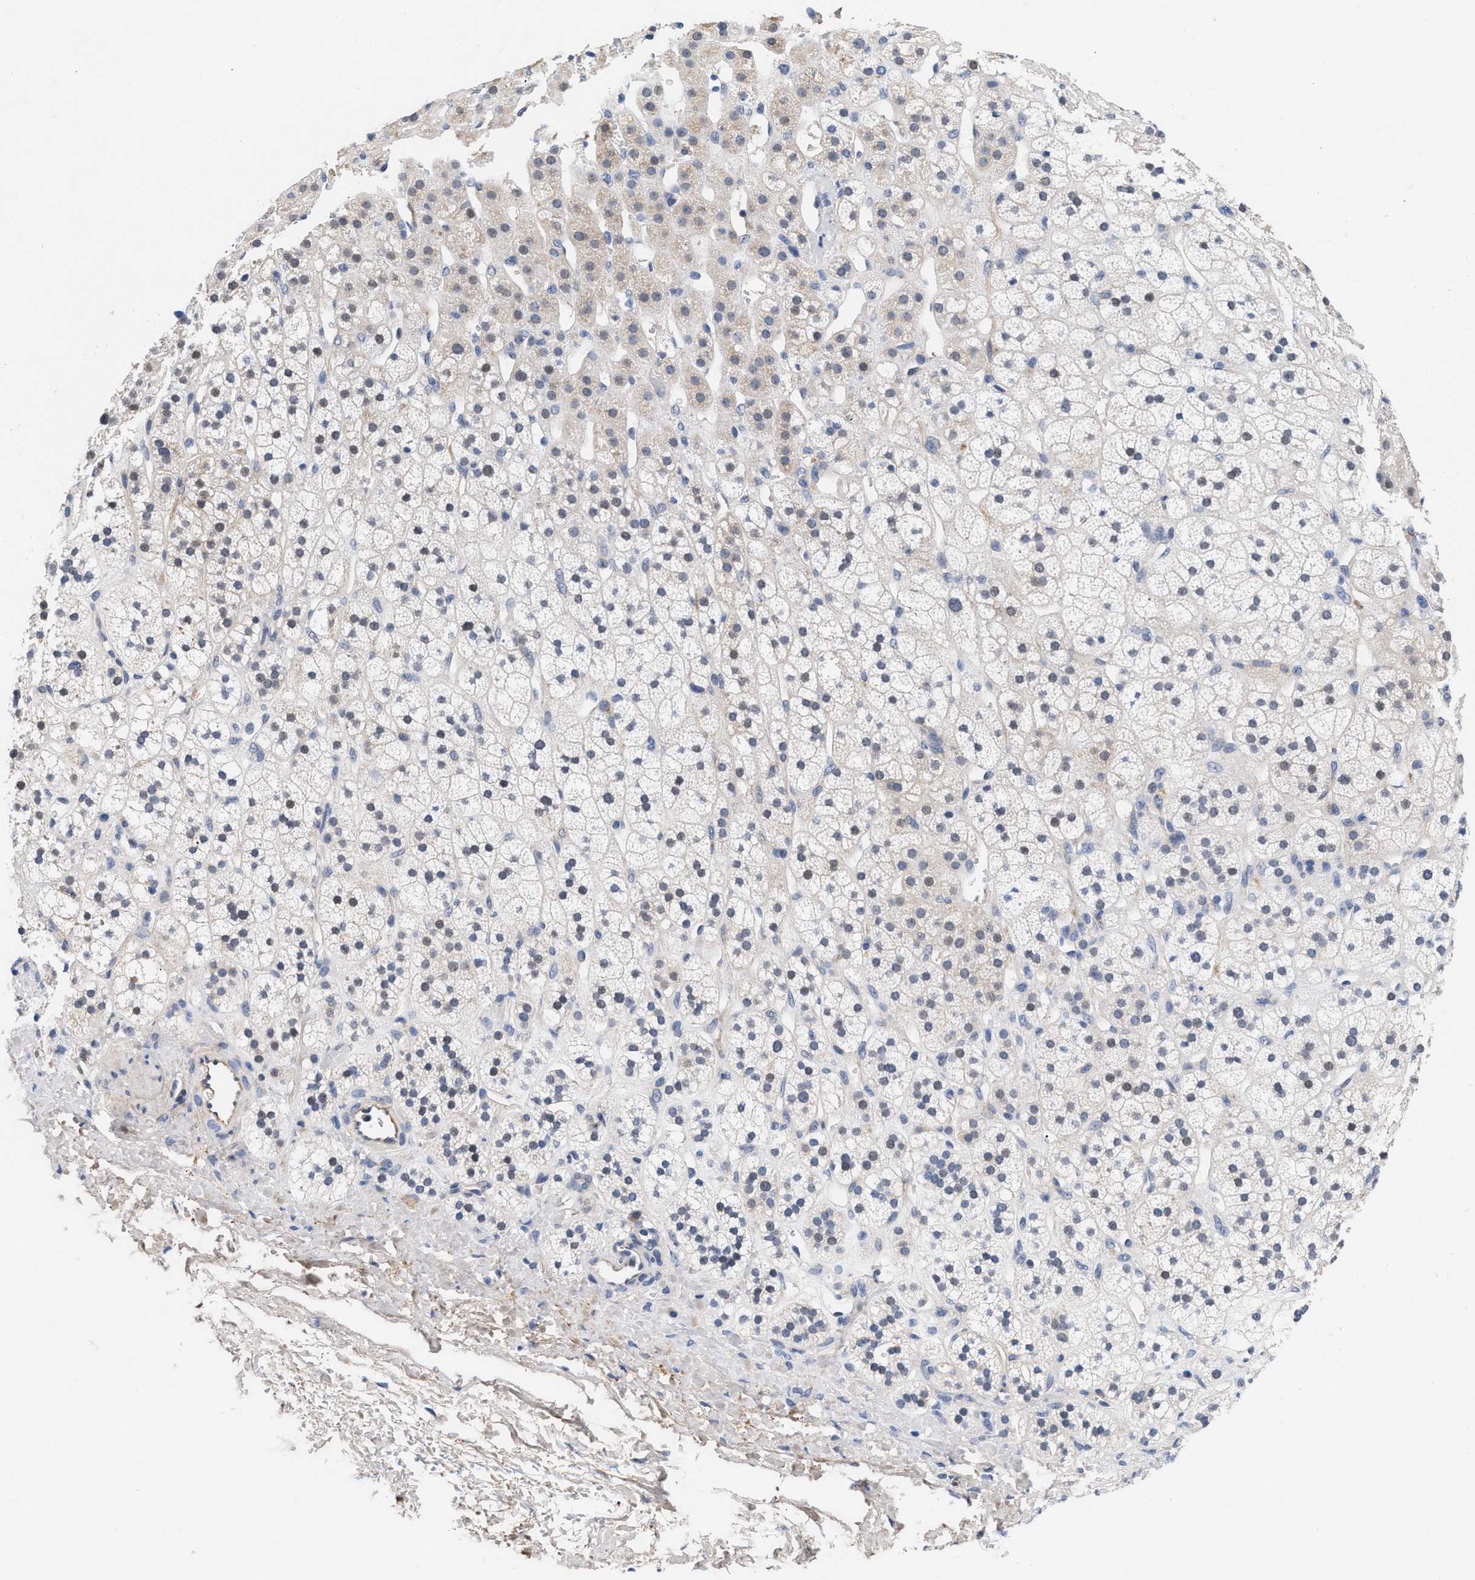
{"staining": {"intensity": "negative", "quantity": "none", "location": "none"}, "tissue": "adrenal gland", "cell_type": "Glandular cells", "image_type": "normal", "snomed": [{"axis": "morphology", "description": "Normal tissue, NOS"}, {"axis": "topography", "description": "Adrenal gland"}], "caption": "DAB (3,3'-diaminobenzidine) immunohistochemical staining of benign human adrenal gland displays no significant expression in glandular cells. (DAB IHC with hematoxylin counter stain).", "gene": "ACTL7B", "patient": {"sex": "male", "age": 56}}